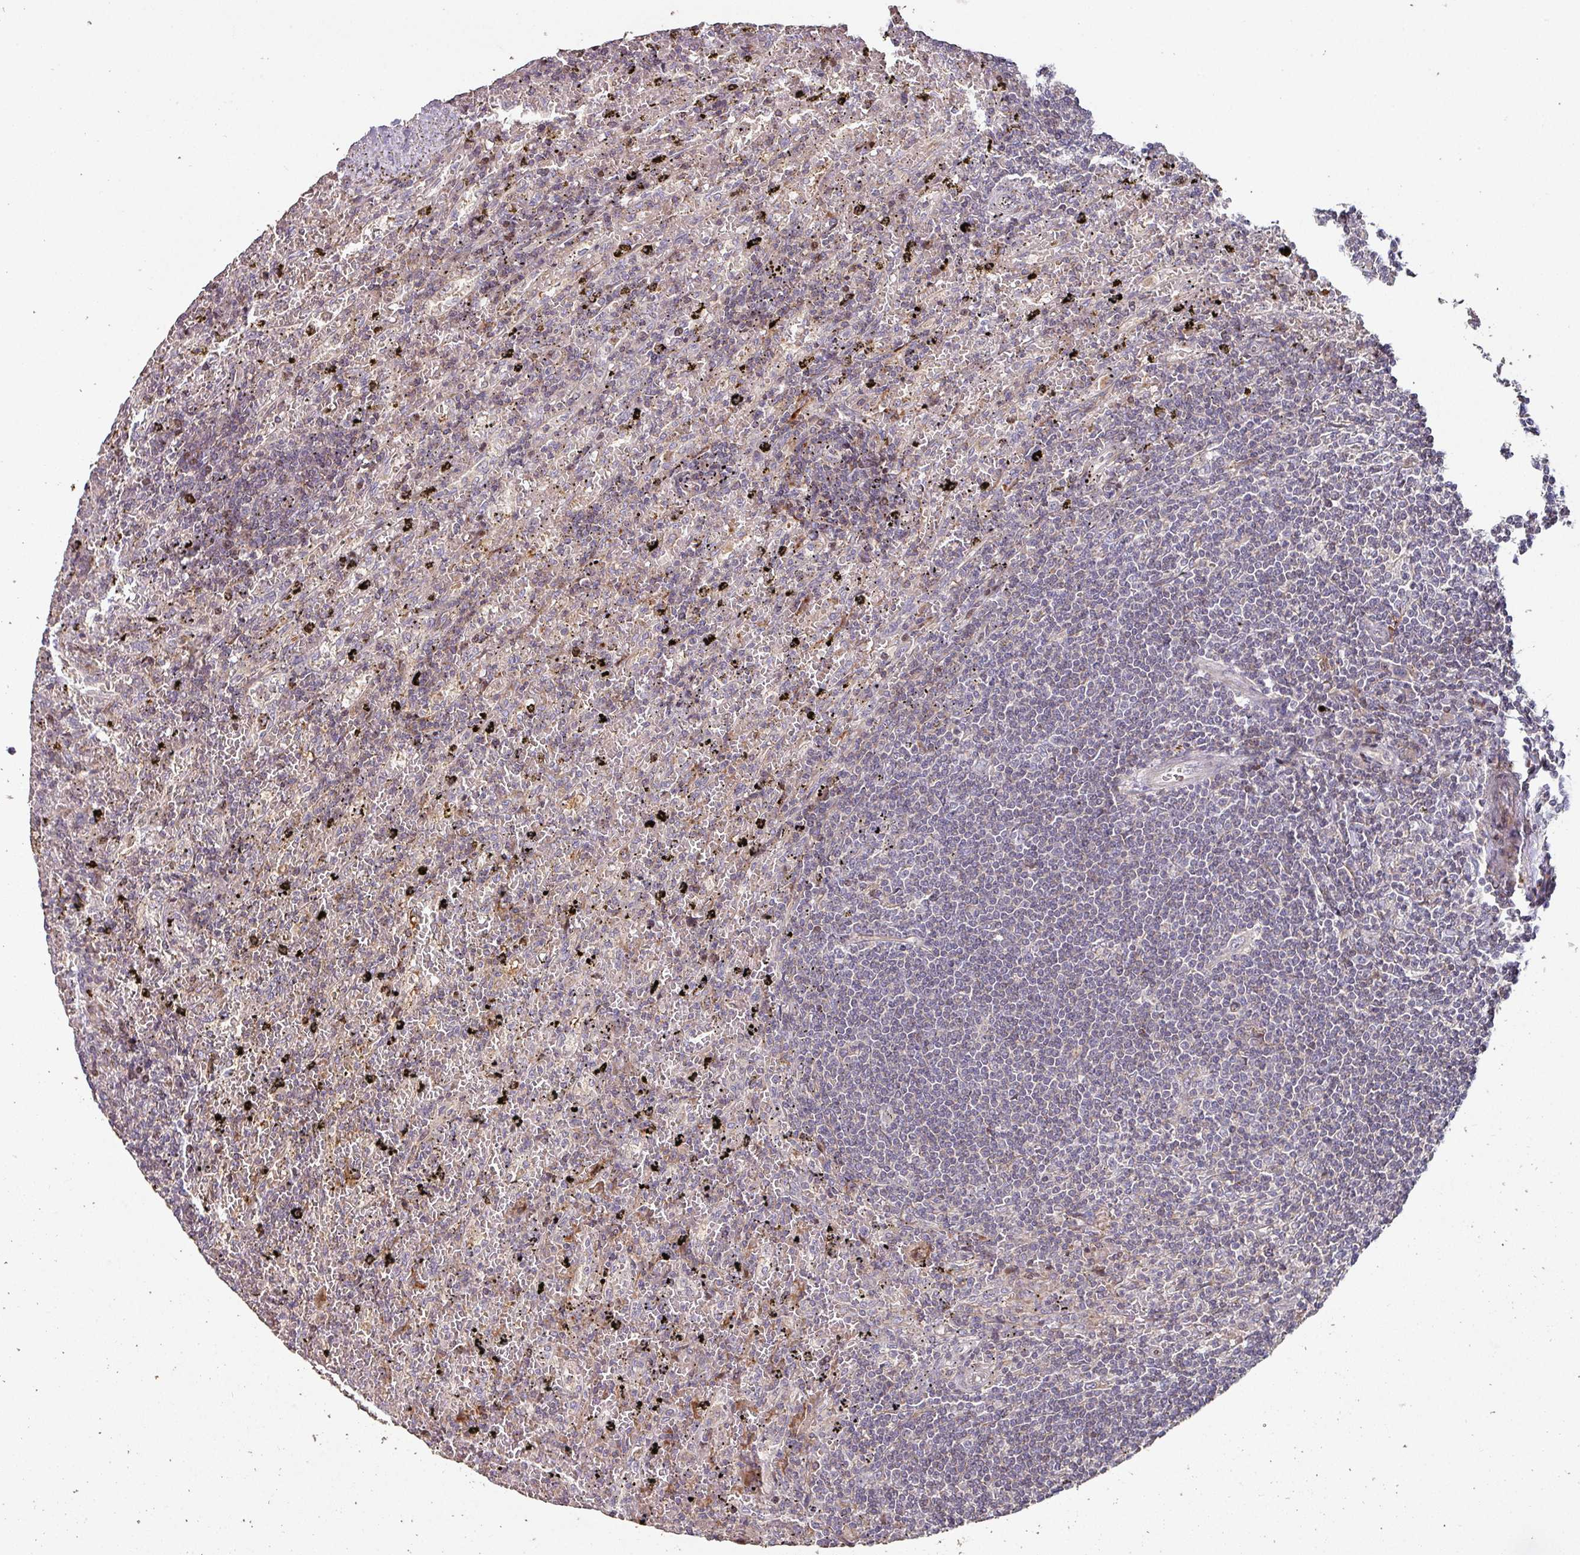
{"staining": {"intensity": "negative", "quantity": "none", "location": "none"}, "tissue": "lymphoma", "cell_type": "Tumor cells", "image_type": "cancer", "snomed": [{"axis": "morphology", "description": "Malignant lymphoma, non-Hodgkin's type, Low grade"}, {"axis": "topography", "description": "Spleen"}], "caption": "Tumor cells are negative for protein expression in human low-grade malignant lymphoma, non-Hodgkin's type.", "gene": "RPL23A", "patient": {"sex": "male", "age": 76}}